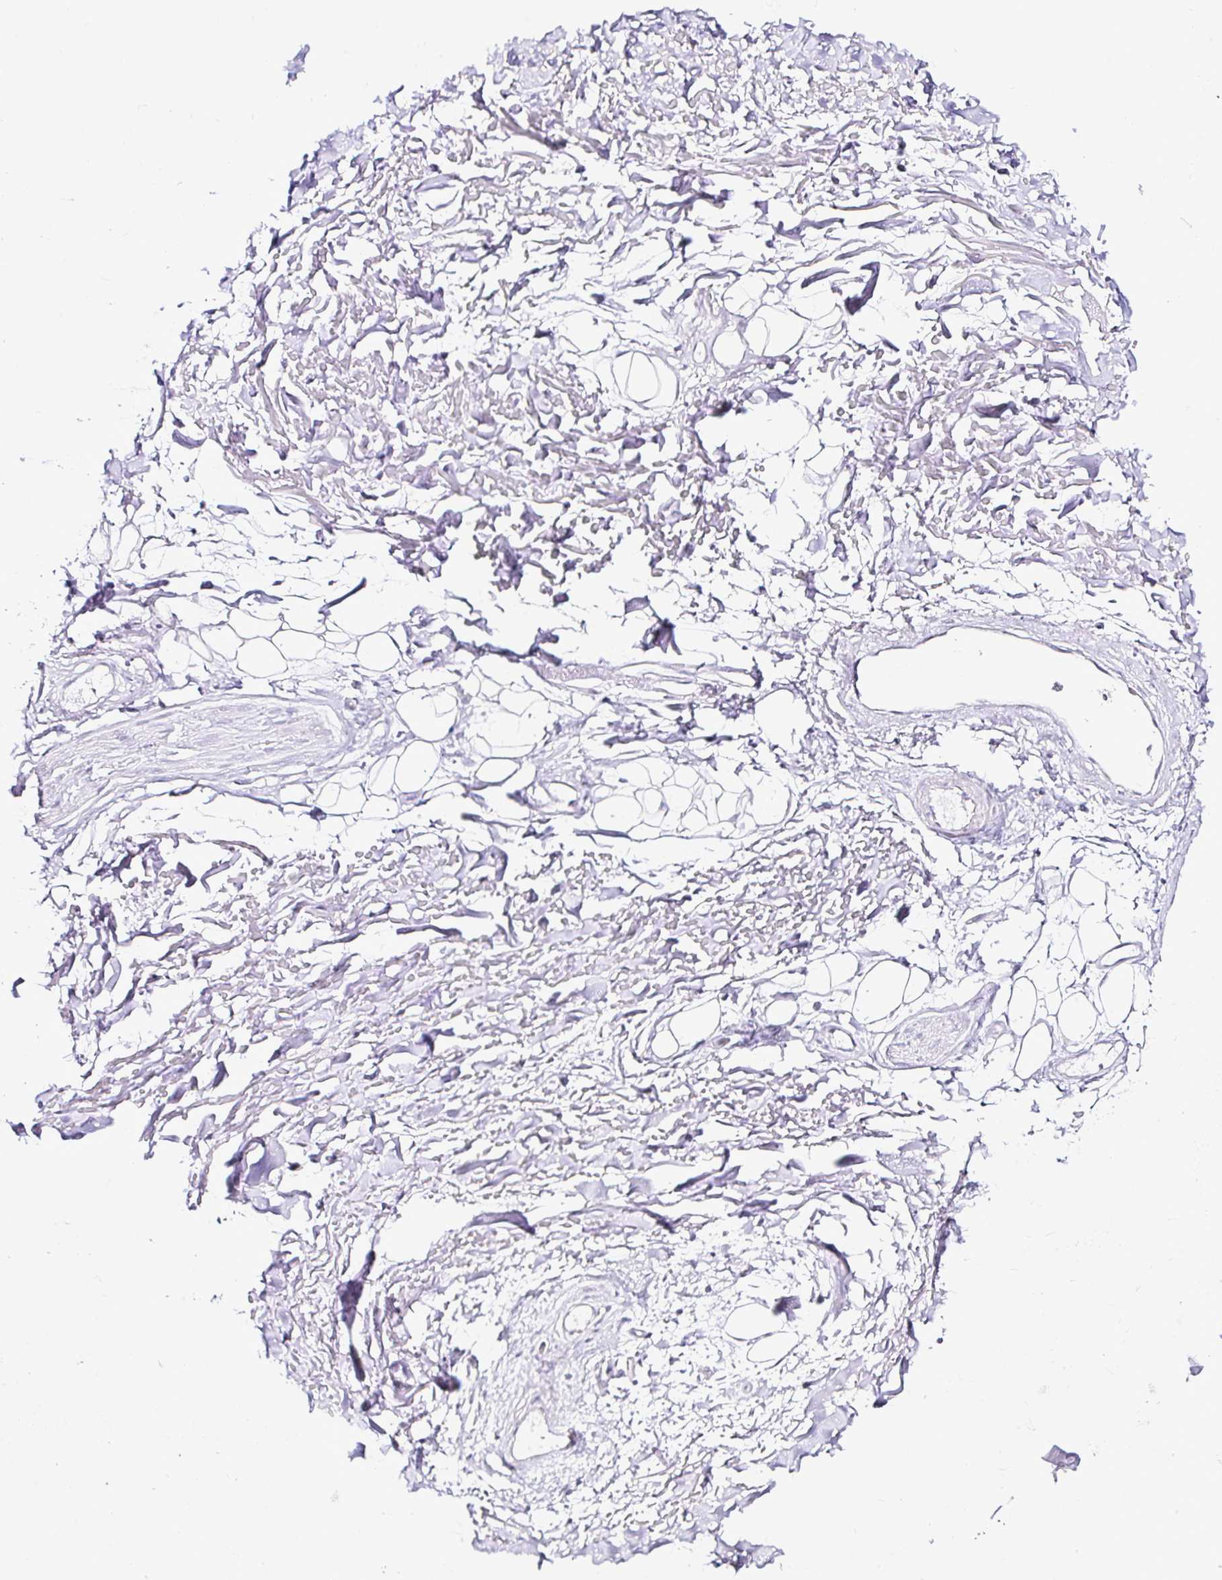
{"staining": {"intensity": "negative", "quantity": "none", "location": "none"}, "tissue": "adipose tissue", "cell_type": "Adipocytes", "image_type": "normal", "snomed": [{"axis": "morphology", "description": "Normal tissue, NOS"}, {"axis": "topography", "description": "Cartilage tissue"}], "caption": "The micrograph shows no significant positivity in adipocytes of adipose tissue. (Stains: DAB immunohistochemistry (IHC) with hematoxylin counter stain, Microscopy: brightfield microscopy at high magnification).", "gene": "DEPDC5", "patient": {"sex": "male", "age": 57}}